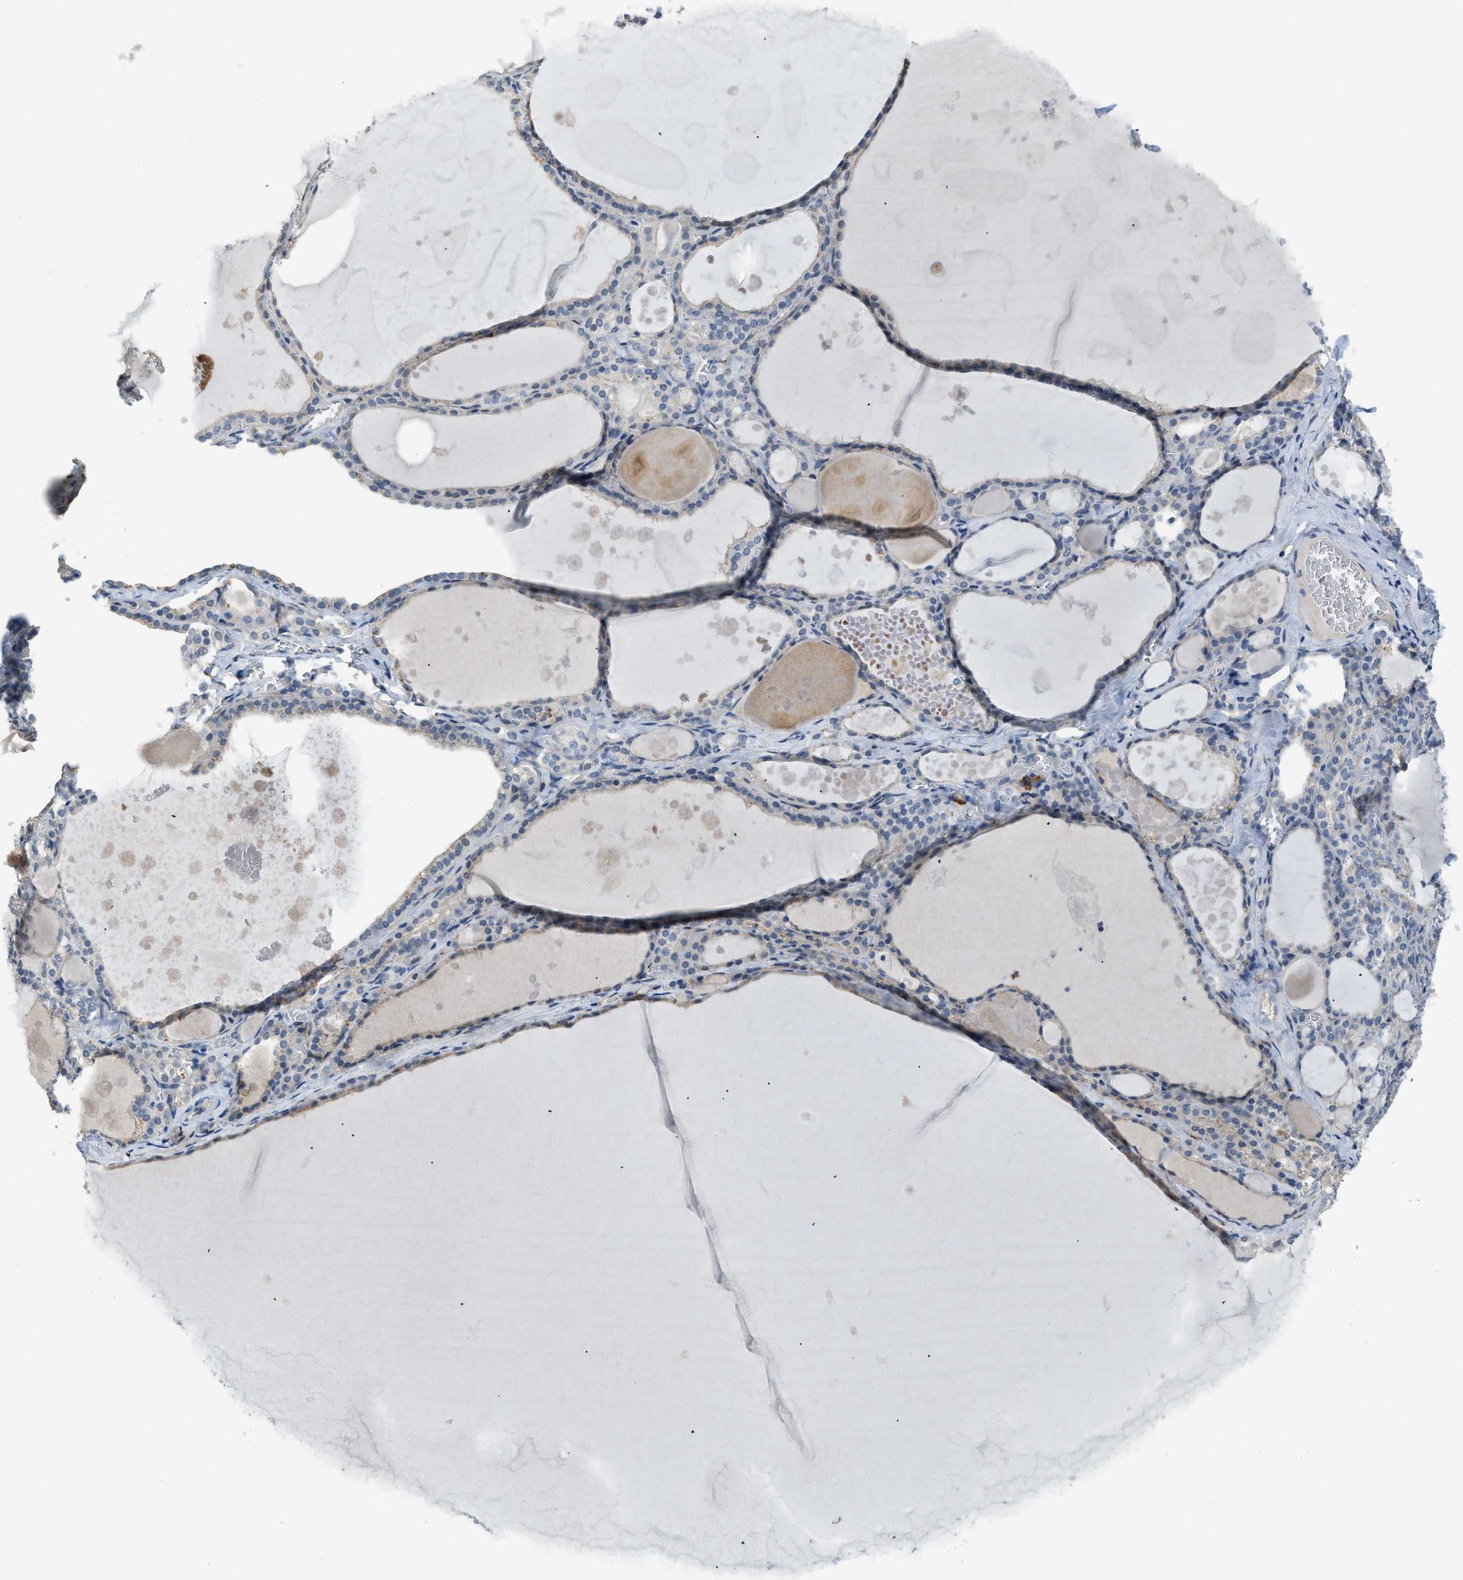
{"staining": {"intensity": "weak", "quantity": "<25%", "location": "cytoplasmic/membranous"}, "tissue": "thyroid gland", "cell_type": "Glandular cells", "image_type": "normal", "snomed": [{"axis": "morphology", "description": "Normal tissue, NOS"}, {"axis": "topography", "description": "Thyroid gland"}], "caption": "The image displays no significant staining in glandular cells of thyroid gland. The staining was performed using DAB to visualize the protein expression in brown, while the nuclei were stained in blue with hematoxylin (Magnification: 20x).", "gene": "TMEM154", "patient": {"sex": "male", "age": 56}}